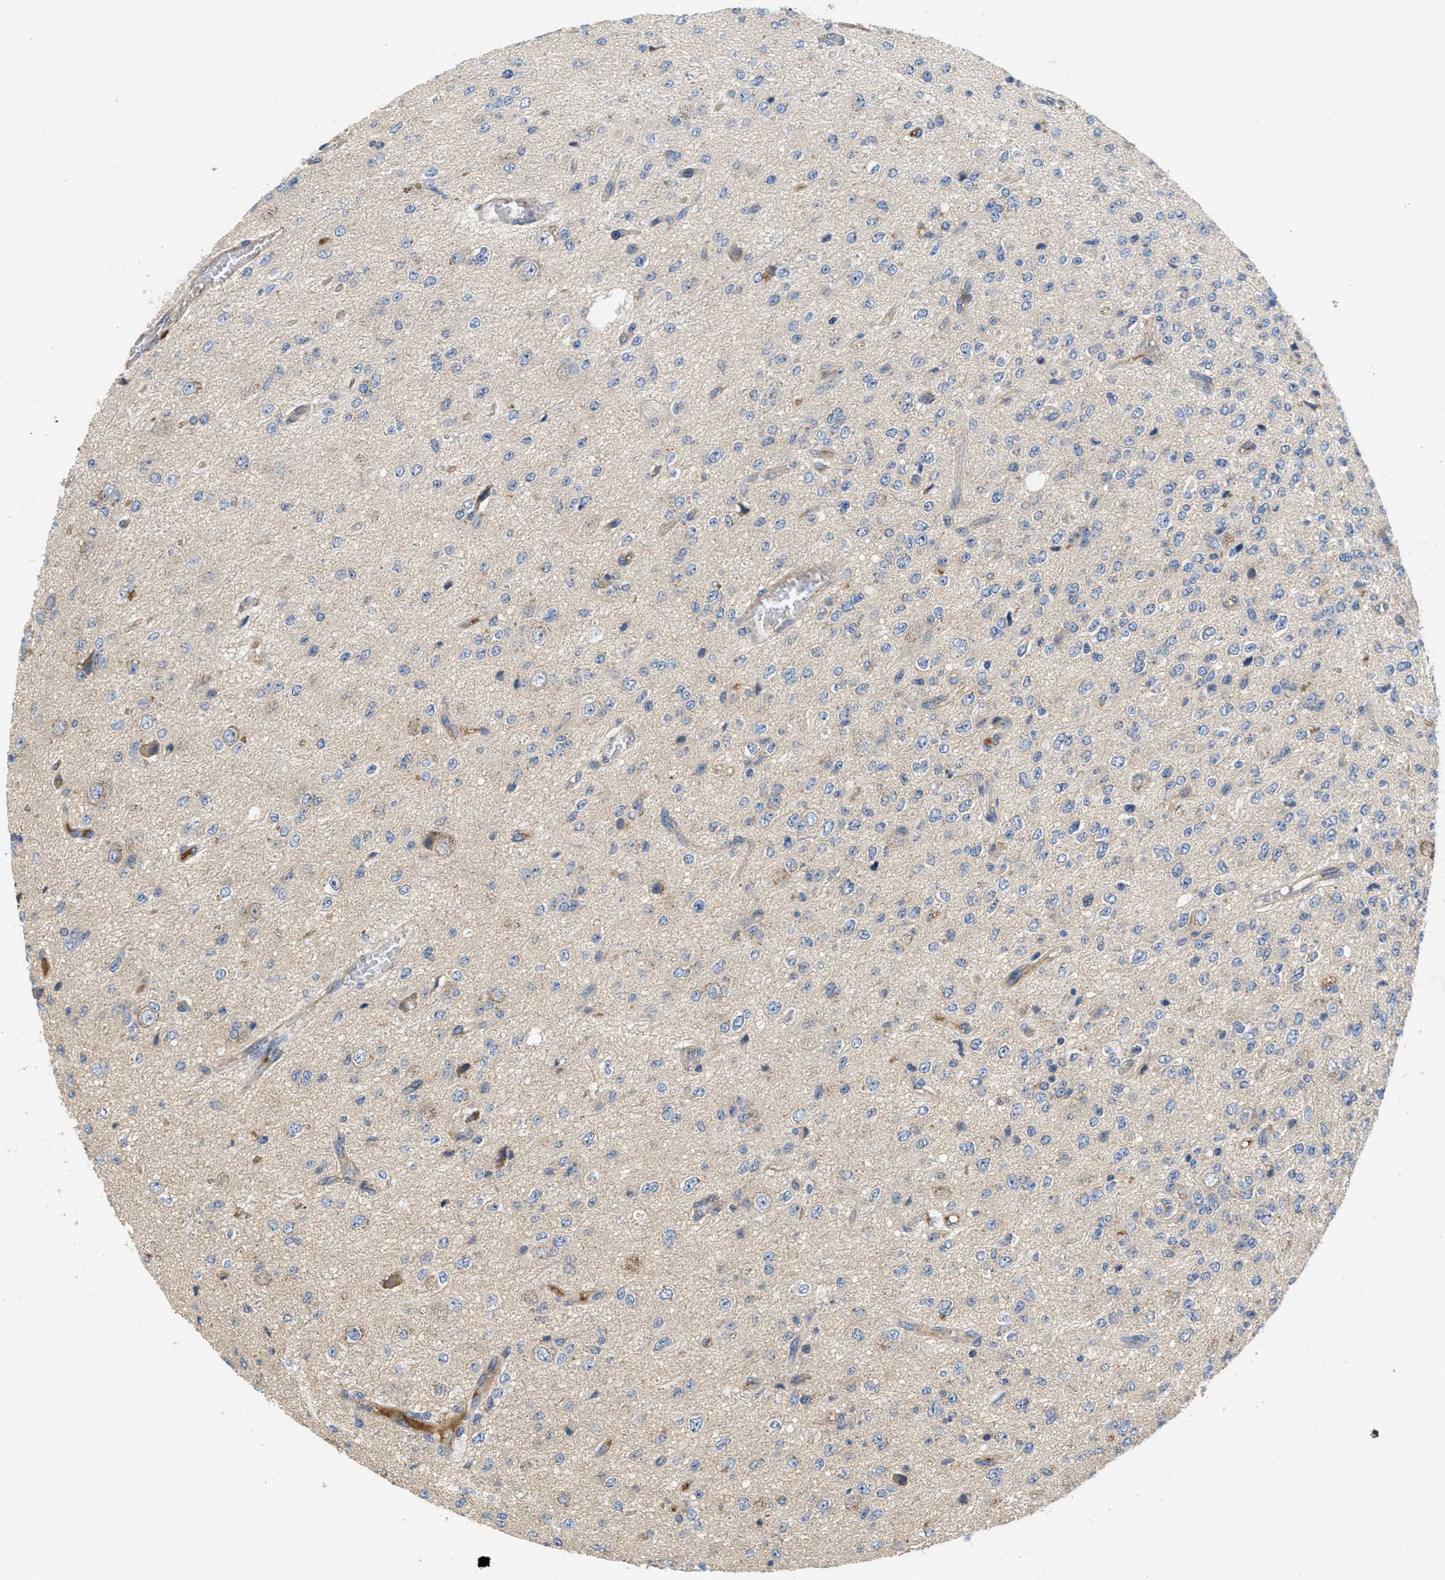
{"staining": {"intensity": "negative", "quantity": "none", "location": "none"}, "tissue": "glioma", "cell_type": "Tumor cells", "image_type": "cancer", "snomed": [{"axis": "morphology", "description": "Glioma, malignant, High grade"}, {"axis": "topography", "description": "pancreas cauda"}], "caption": "Protein analysis of high-grade glioma (malignant) reveals no significant expression in tumor cells.", "gene": "GALK1", "patient": {"sex": "male", "age": 60}}